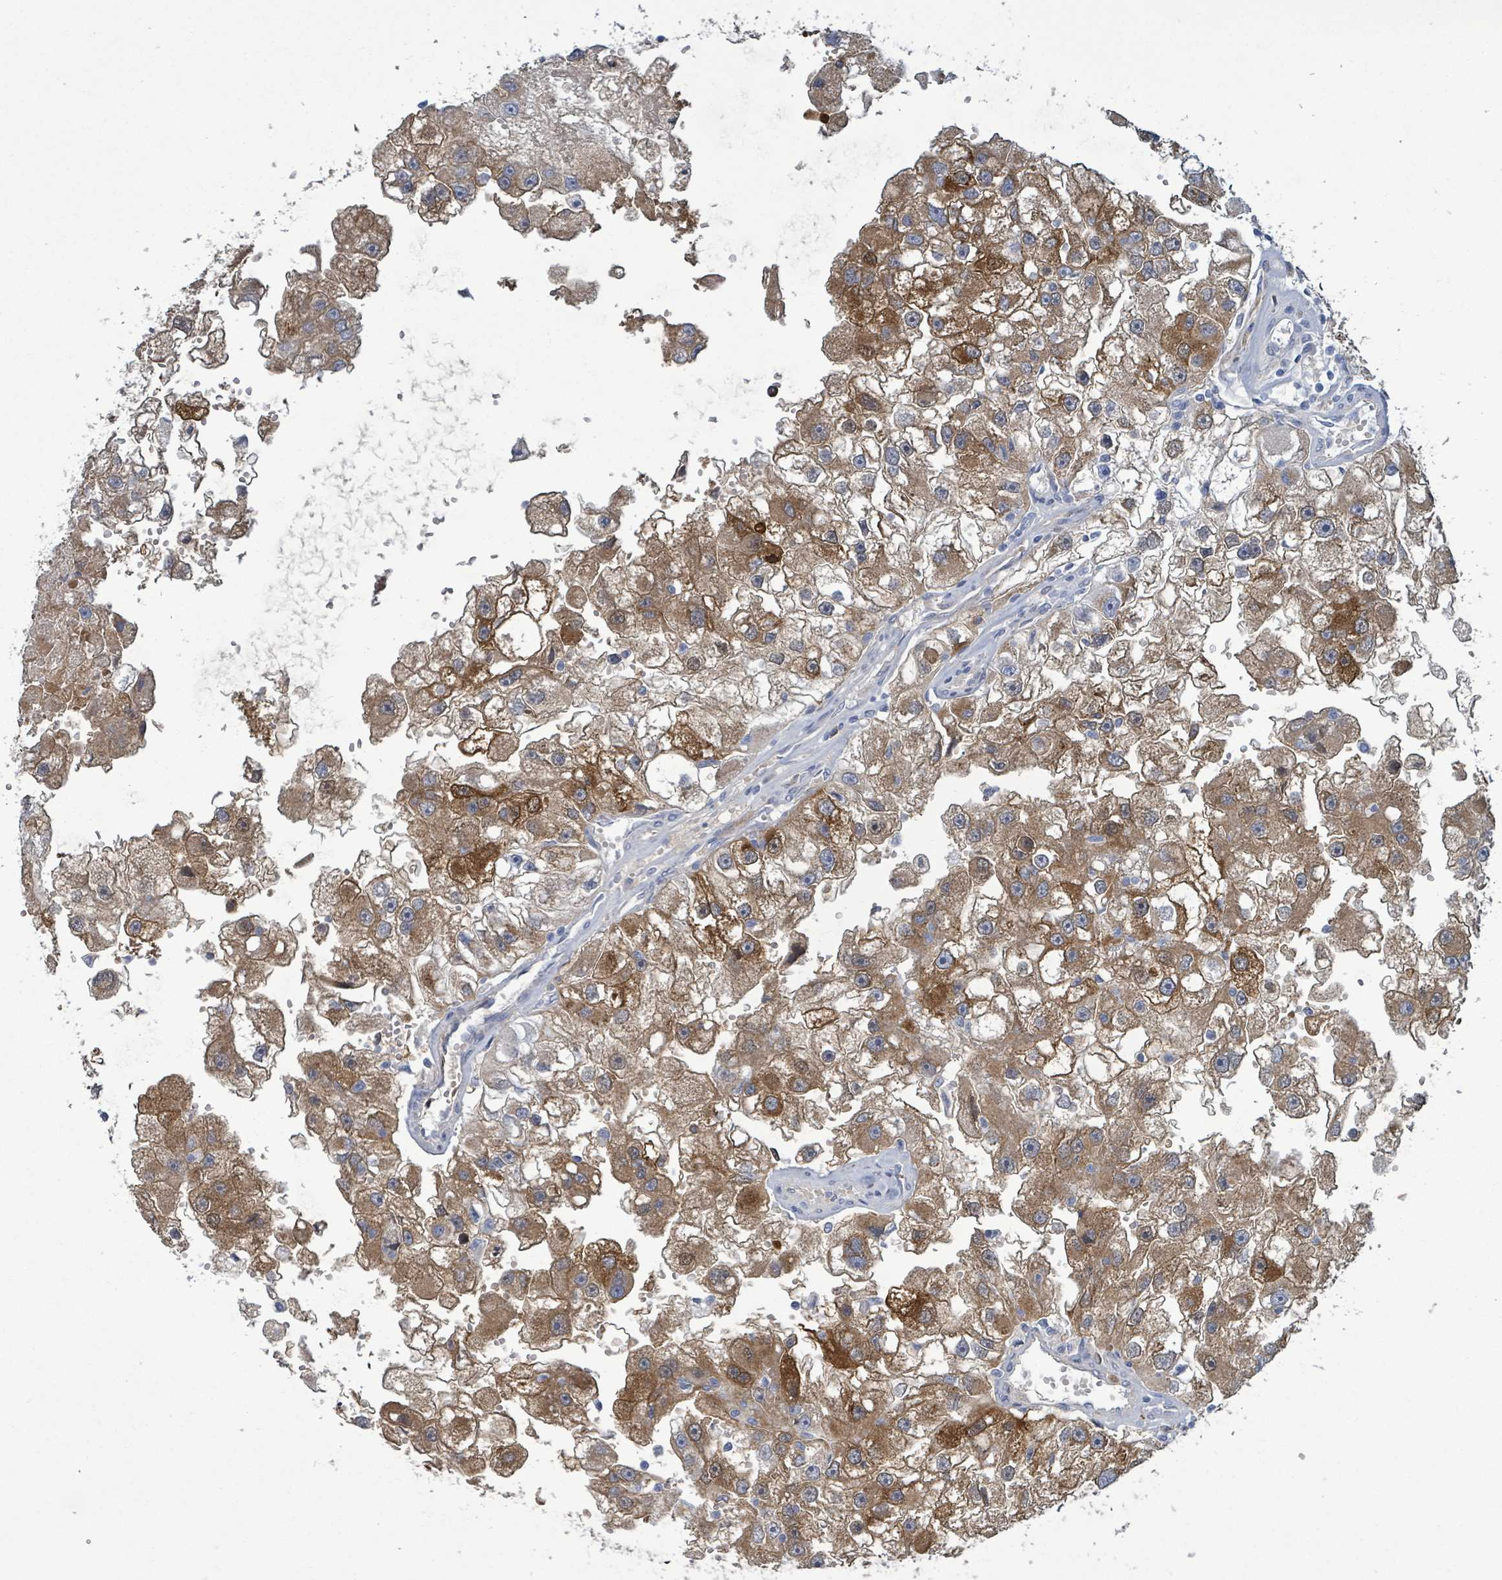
{"staining": {"intensity": "moderate", "quantity": ">75%", "location": "cytoplasmic/membranous"}, "tissue": "renal cancer", "cell_type": "Tumor cells", "image_type": "cancer", "snomed": [{"axis": "morphology", "description": "Adenocarcinoma, NOS"}, {"axis": "topography", "description": "Kidney"}], "caption": "Approximately >75% of tumor cells in human renal cancer show moderate cytoplasmic/membranous protein staining as visualized by brown immunohistochemical staining.", "gene": "PKLR", "patient": {"sex": "male", "age": 63}}